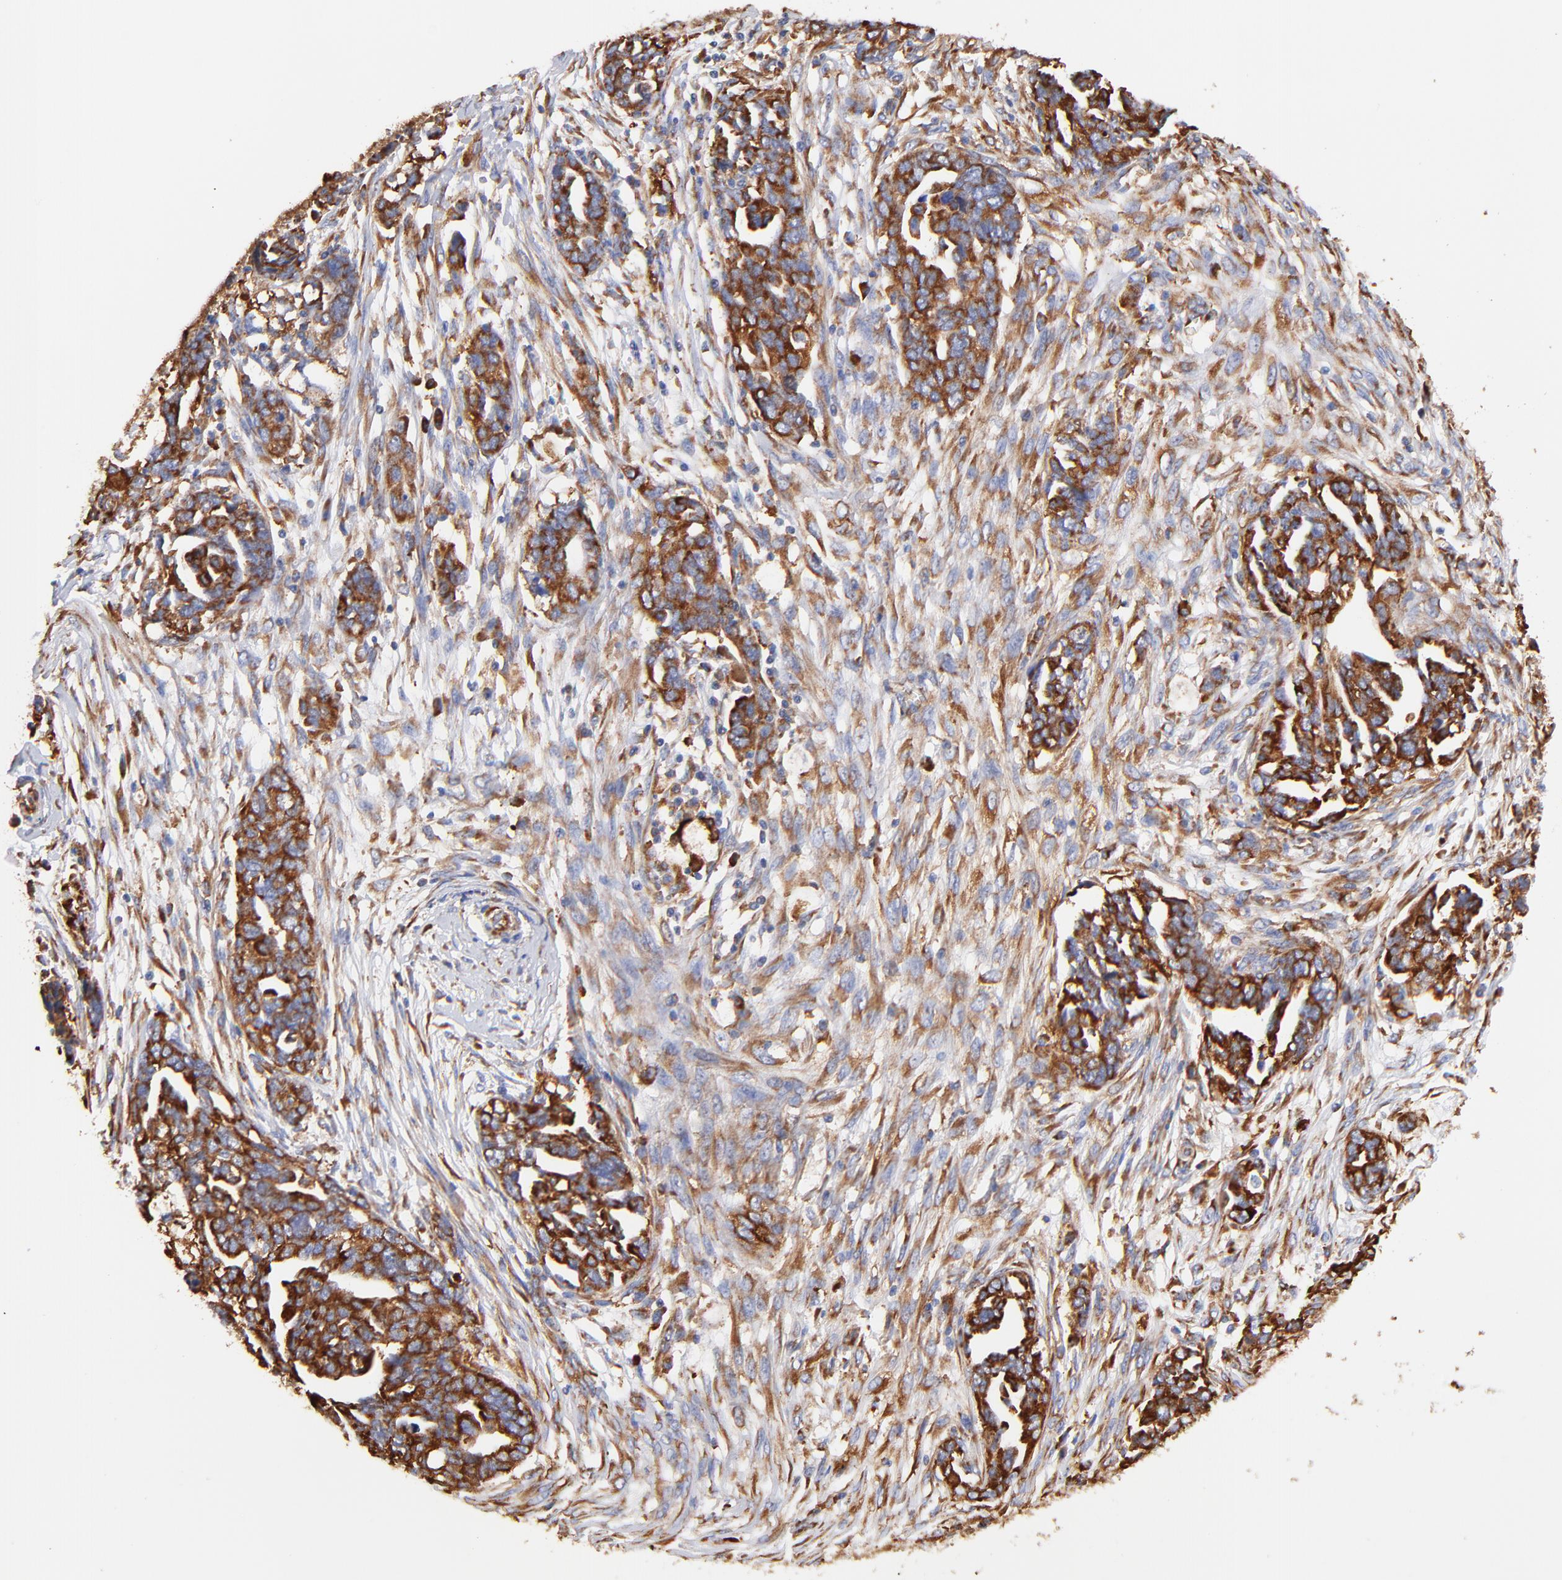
{"staining": {"intensity": "strong", "quantity": ">75%", "location": "cytoplasmic/membranous"}, "tissue": "ovarian cancer", "cell_type": "Tumor cells", "image_type": "cancer", "snomed": [{"axis": "morphology", "description": "Normal tissue, NOS"}, {"axis": "morphology", "description": "Cystadenocarcinoma, serous, NOS"}, {"axis": "topography", "description": "Fallopian tube"}, {"axis": "topography", "description": "Ovary"}], "caption": "Ovarian cancer stained with a protein marker displays strong staining in tumor cells.", "gene": "RPL27", "patient": {"sex": "female", "age": 56}}